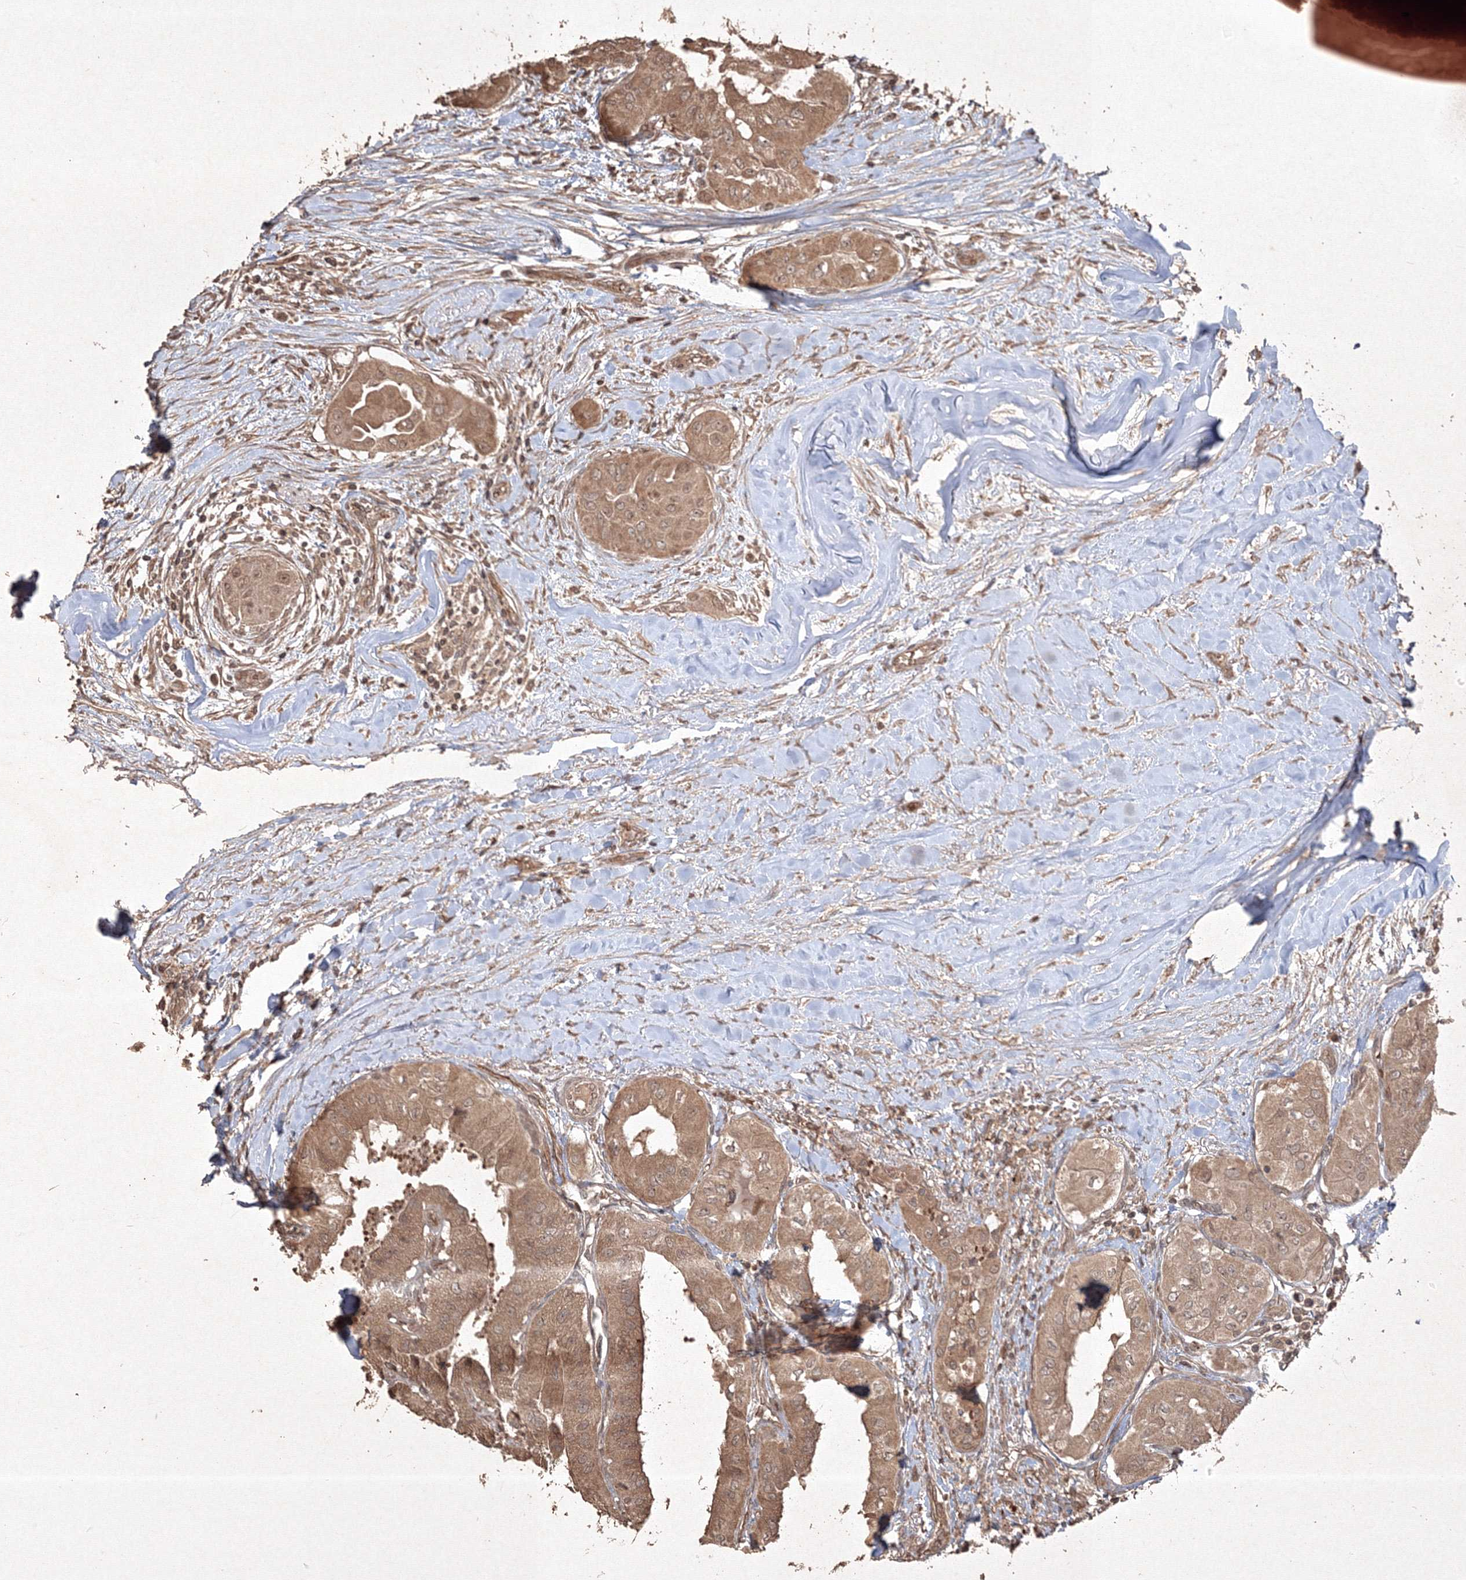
{"staining": {"intensity": "moderate", "quantity": ">75%", "location": "cytoplasmic/membranous"}, "tissue": "thyroid cancer", "cell_type": "Tumor cells", "image_type": "cancer", "snomed": [{"axis": "morphology", "description": "Papillary adenocarcinoma, NOS"}, {"axis": "topography", "description": "Thyroid gland"}], "caption": "Protein positivity by immunohistochemistry (IHC) exhibits moderate cytoplasmic/membranous expression in approximately >75% of tumor cells in thyroid cancer.", "gene": "PELI3", "patient": {"sex": "female", "age": 59}}